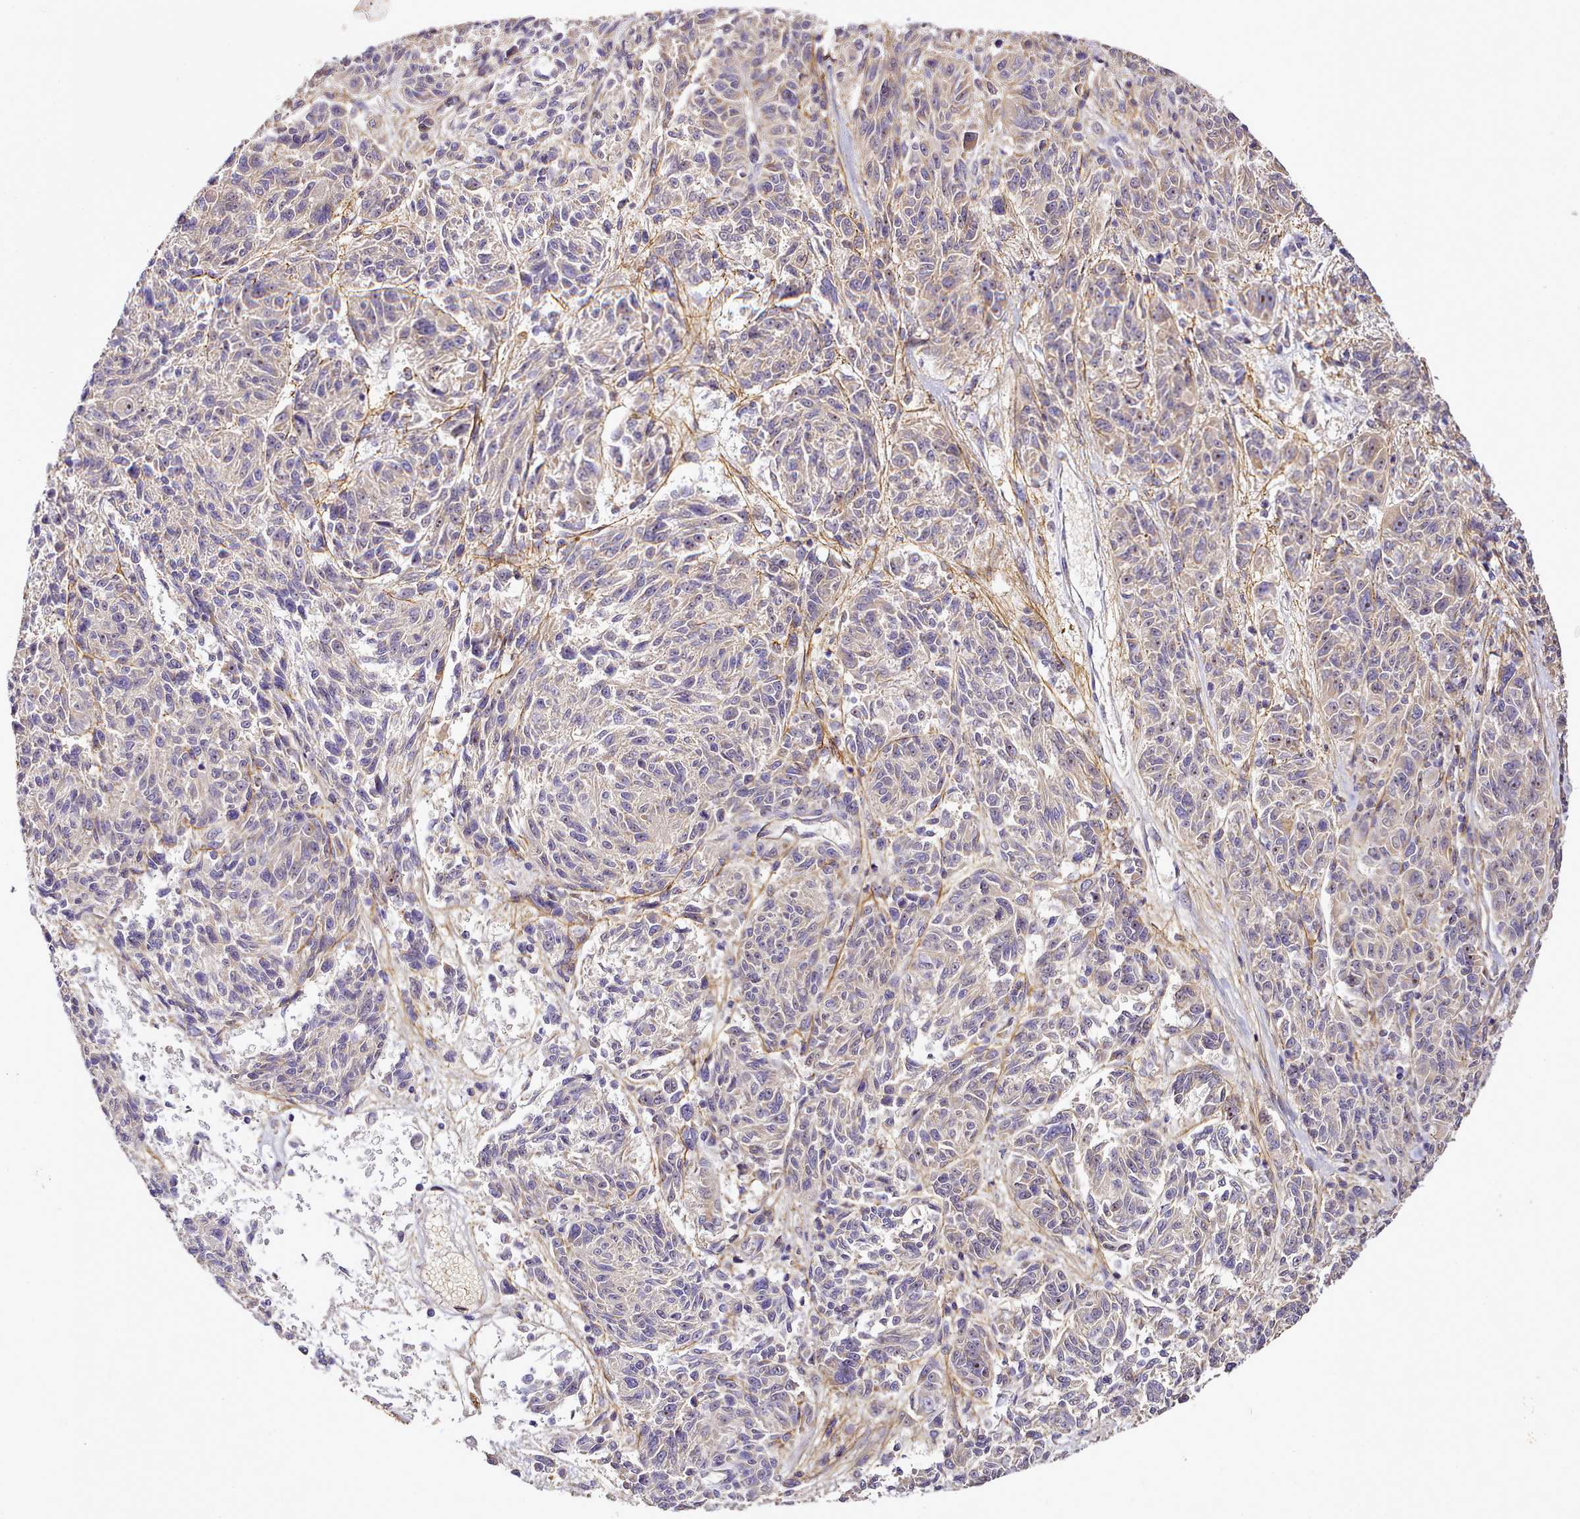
{"staining": {"intensity": "negative", "quantity": "none", "location": "none"}, "tissue": "melanoma", "cell_type": "Tumor cells", "image_type": "cancer", "snomed": [{"axis": "morphology", "description": "Malignant melanoma, NOS"}, {"axis": "topography", "description": "Skin"}], "caption": "This is an IHC photomicrograph of human malignant melanoma. There is no expression in tumor cells.", "gene": "NBPF1", "patient": {"sex": "male", "age": 53}}